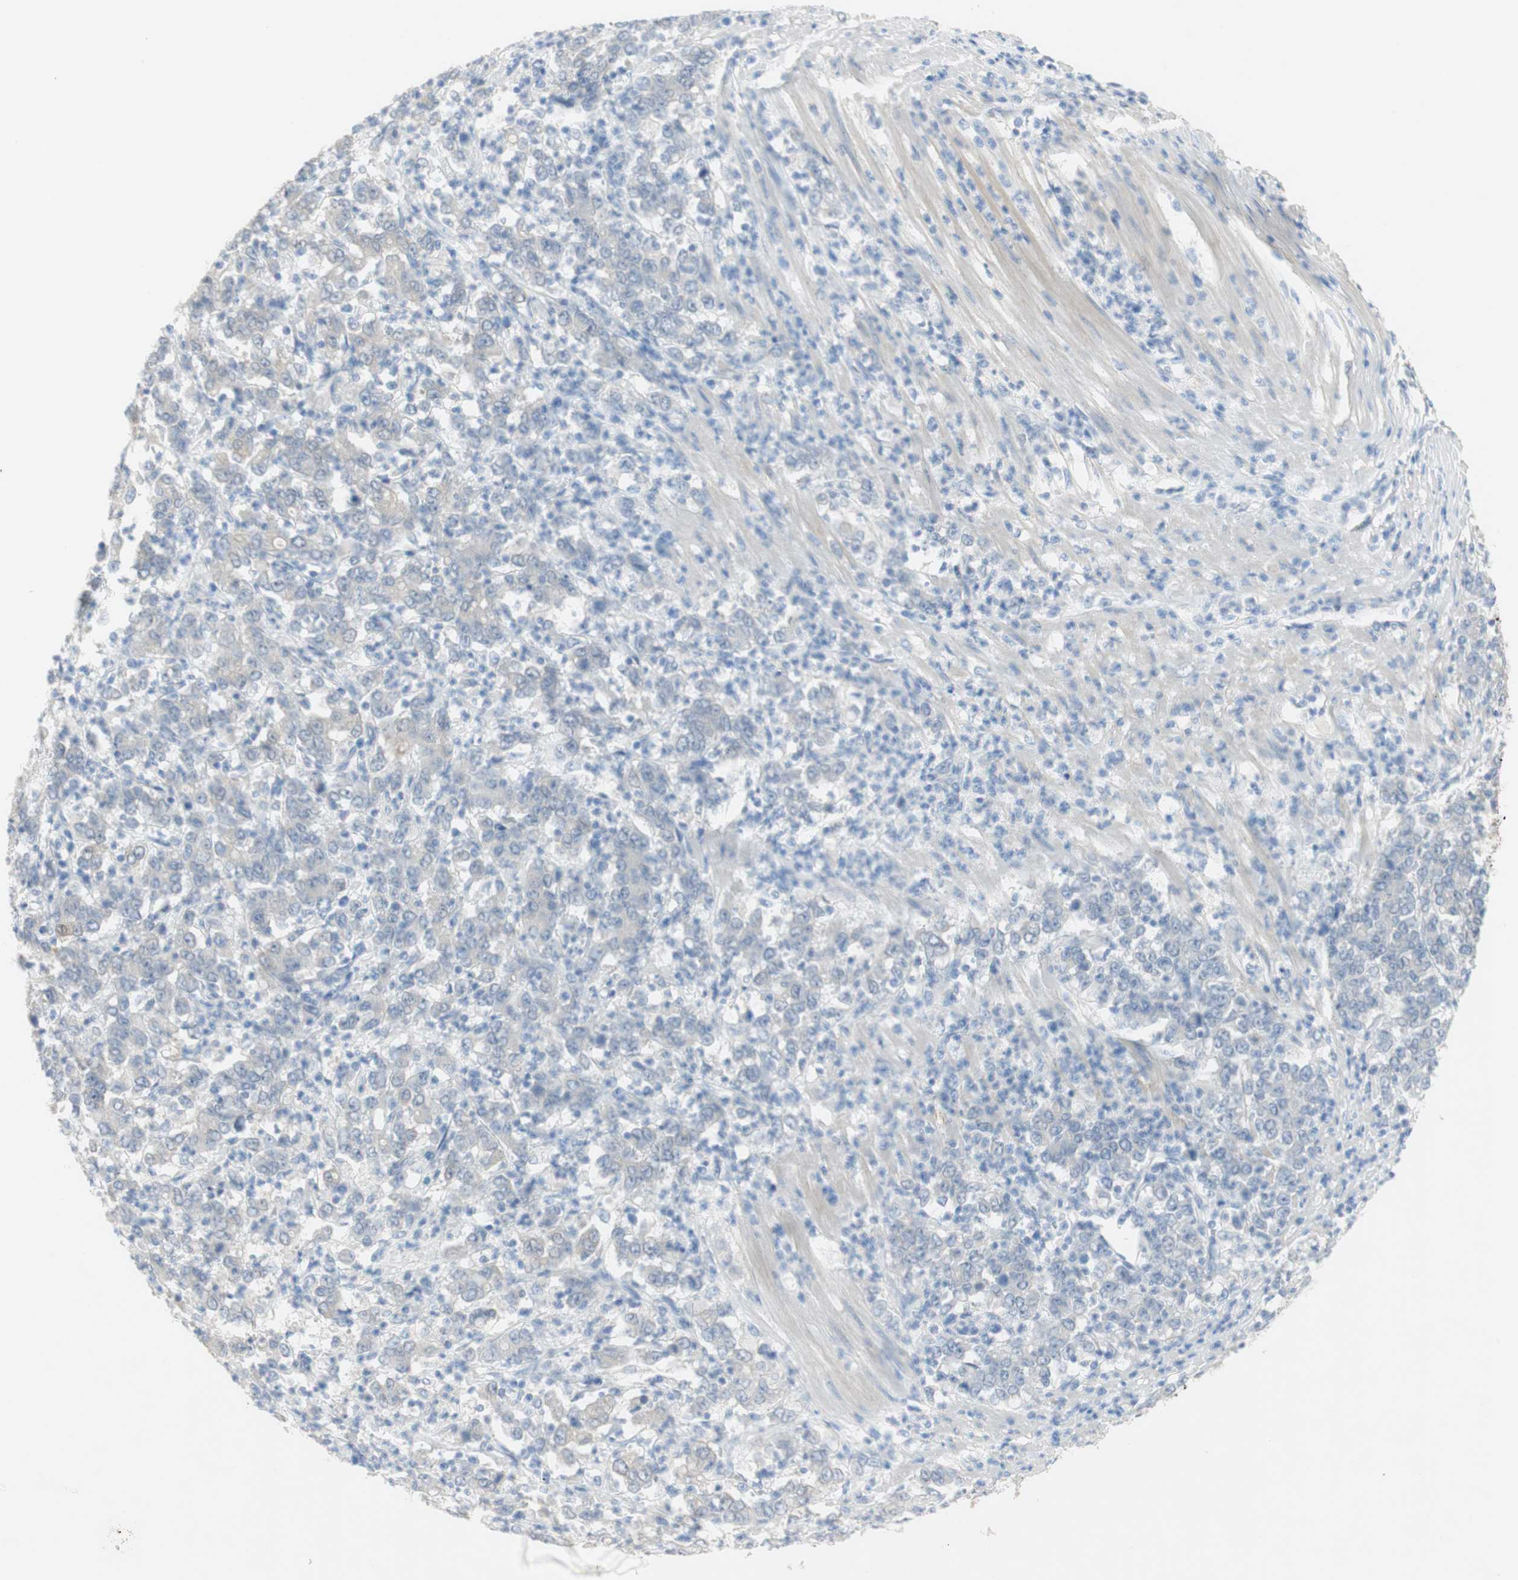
{"staining": {"intensity": "negative", "quantity": "none", "location": "none"}, "tissue": "stomach cancer", "cell_type": "Tumor cells", "image_type": "cancer", "snomed": [{"axis": "morphology", "description": "Adenocarcinoma, NOS"}, {"axis": "topography", "description": "Stomach, lower"}], "caption": "High power microscopy photomicrograph of an immunohistochemistry histopathology image of stomach cancer (adenocarcinoma), revealing no significant positivity in tumor cells.", "gene": "SELENBP1", "patient": {"sex": "female", "age": 71}}